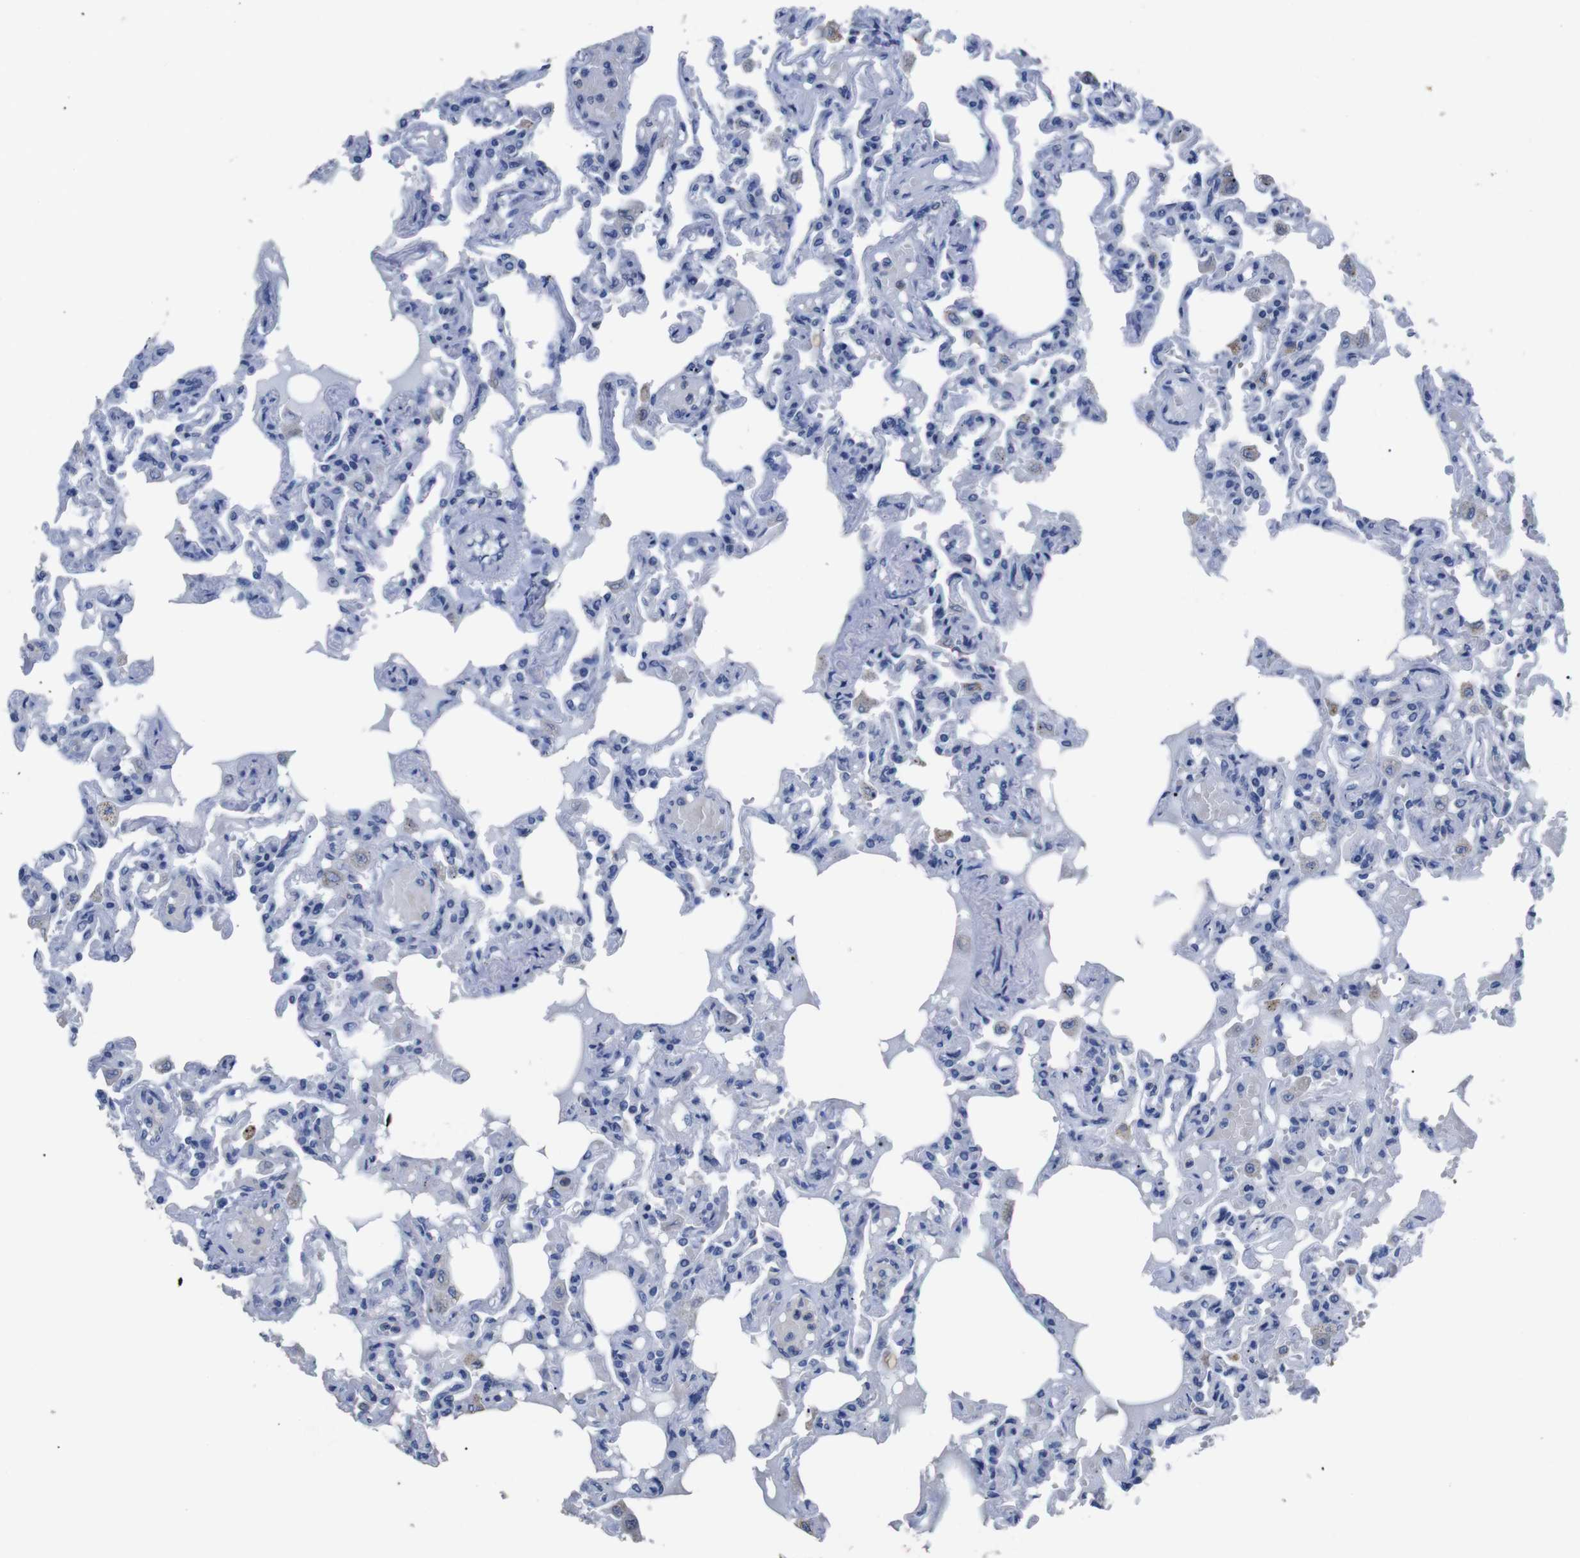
{"staining": {"intensity": "negative", "quantity": "none", "location": "none"}, "tissue": "lung", "cell_type": "Alveolar cells", "image_type": "normal", "snomed": [{"axis": "morphology", "description": "Normal tissue, NOS"}, {"axis": "topography", "description": "Lung"}], "caption": "This is an immunohistochemistry micrograph of normal human lung. There is no expression in alveolar cells.", "gene": "GJB2", "patient": {"sex": "male", "age": 21}}